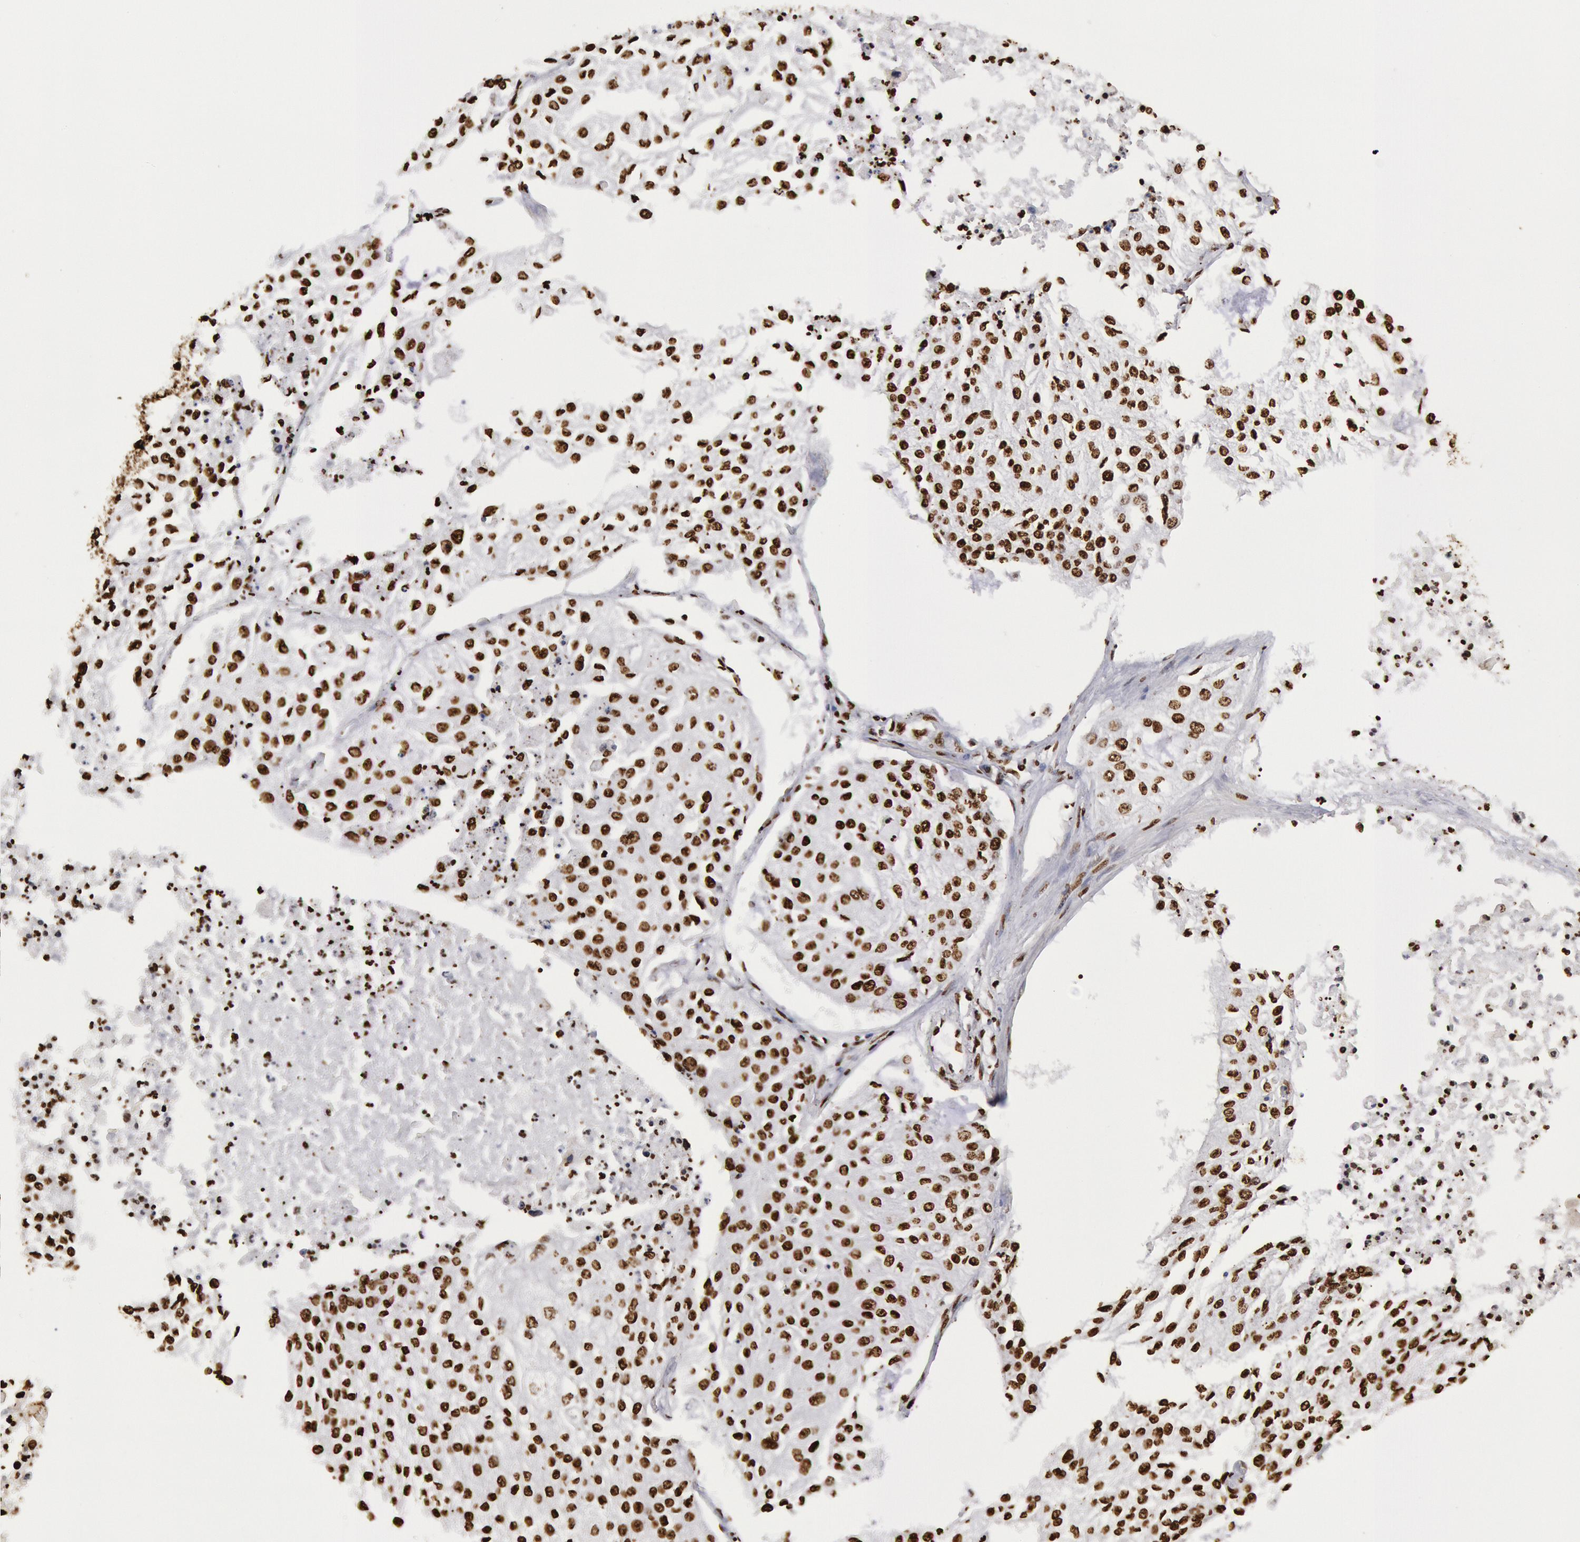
{"staining": {"intensity": "moderate", "quantity": ">75%", "location": "nuclear"}, "tissue": "lung cancer", "cell_type": "Tumor cells", "image_type": "cancer", "snomed": [{"axis": "morphology", "description": "Squamous cell carcinoma, NOS"}, {"axis": "topography", "description": "Lung"}], "caption": "IHC histopathology image of neoplastic tissue: human lung cancer stained using IHC demonstrates medium levels of moderate protein expression localized specifically in the nuclear of tumor cells, appearing as a nuclear brown color.", "gene": "H3-4", "patient": {"sex": "male", "age": 75}}